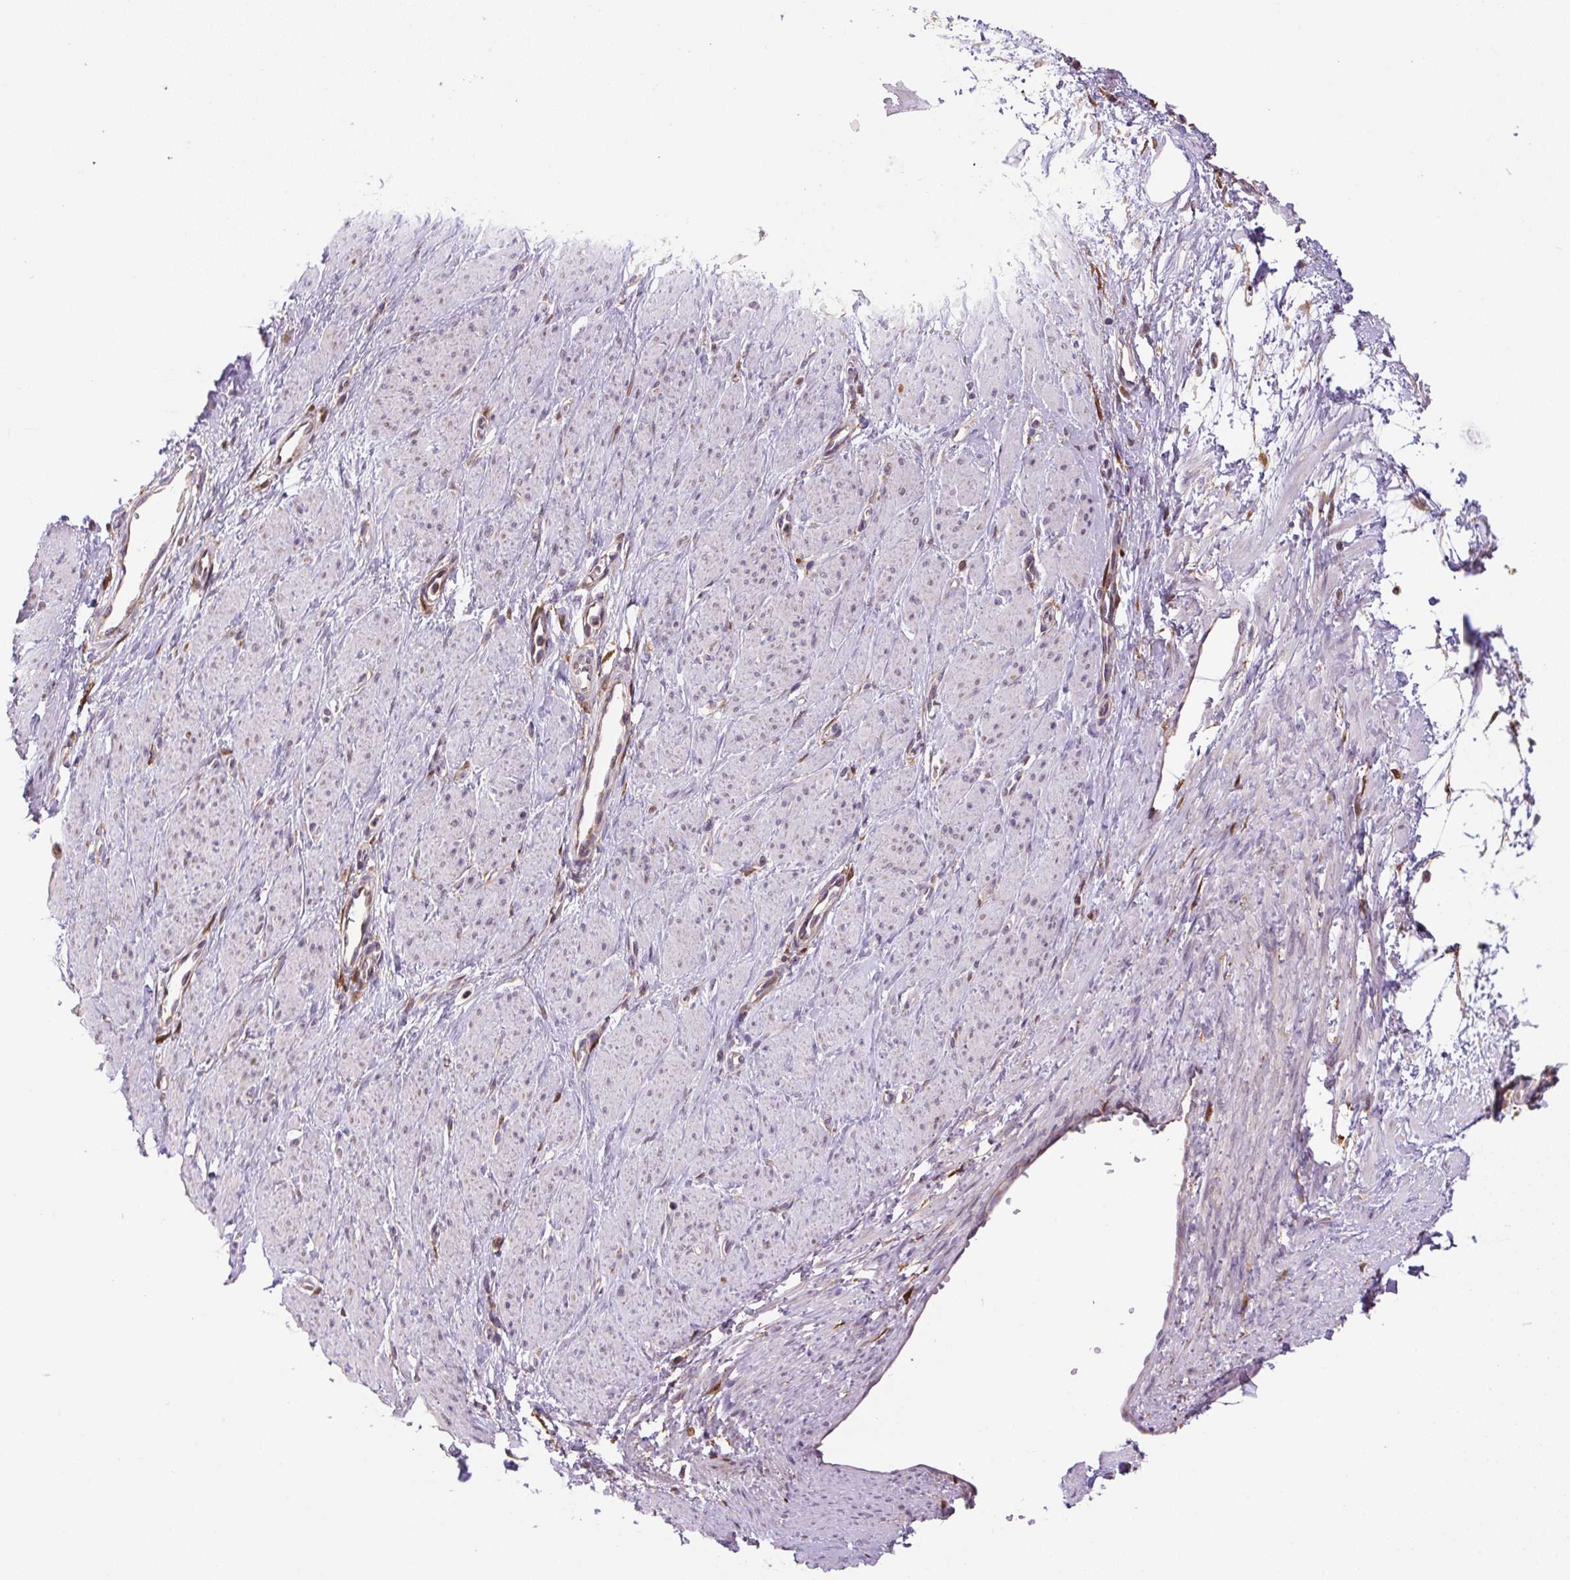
{"staining": {"intensity": "strong", "quantity": "<25%", "location": "nuclear"}, "tissue": "smooth muscle", "cell_type": "Smooth muscle cells", "image_type": "normal", "snomed": [{"axis": "morphology", "description": "Normal tissue, NOS"}, {"axis": "topography", "description": "Smooth muscle"}, {"axis": "topography", "description": "Uterus"}], "caption": "High-power microscopy captured an immunohistochemistry micrograph of normal smooth muscle, revealing strong nuclear expression in about <25% of smooth muscle cells. (Stains: DAB in brown, nuclei in blue, Microscopy: brightfield microscopy at high magnification).", "gene": "SGF29", "patient": {"sex": "female", "age": 39}}